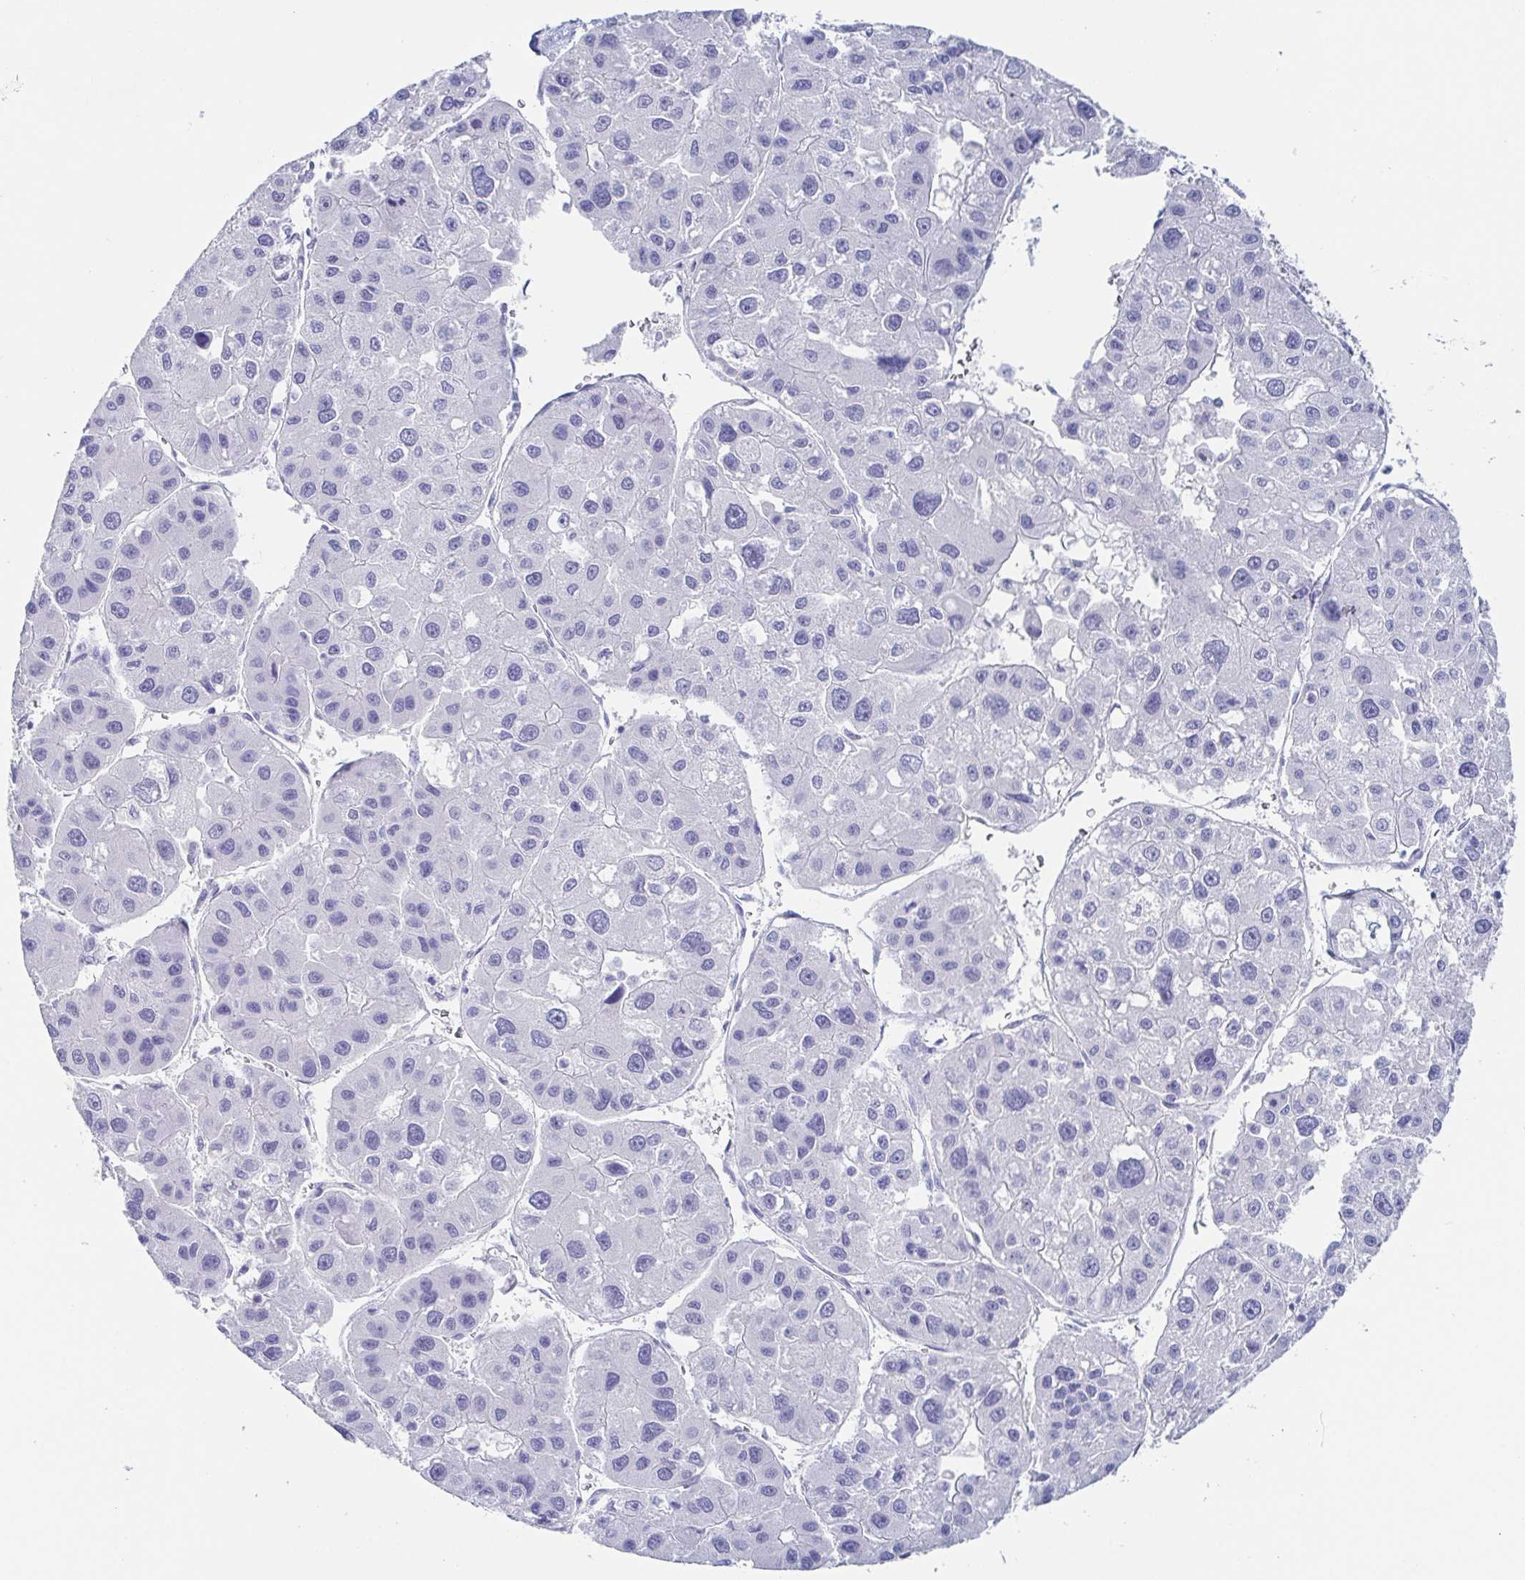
{"staining": {"intensity": "negative", "quantity": "none", "location": "none"}, "tissue": "liver cancer", "cell_type": "Tumor cells", "image_type": "cancer", "snomed": [{"axis": "morphology", "description": "Carcinoma, Hepatocellular, NOS"}, {"axis": "topography", "description": "Liver"}], "caption": "High magnification brightfield microscopy of hepatocellular carcinoma (liver) stained with DAB (brown) and counterstained with hematoxylin (blue): tumor cells show no significant staining.", "gene": "HTR2A", "patient": {"sex": "male", "age": 73}}